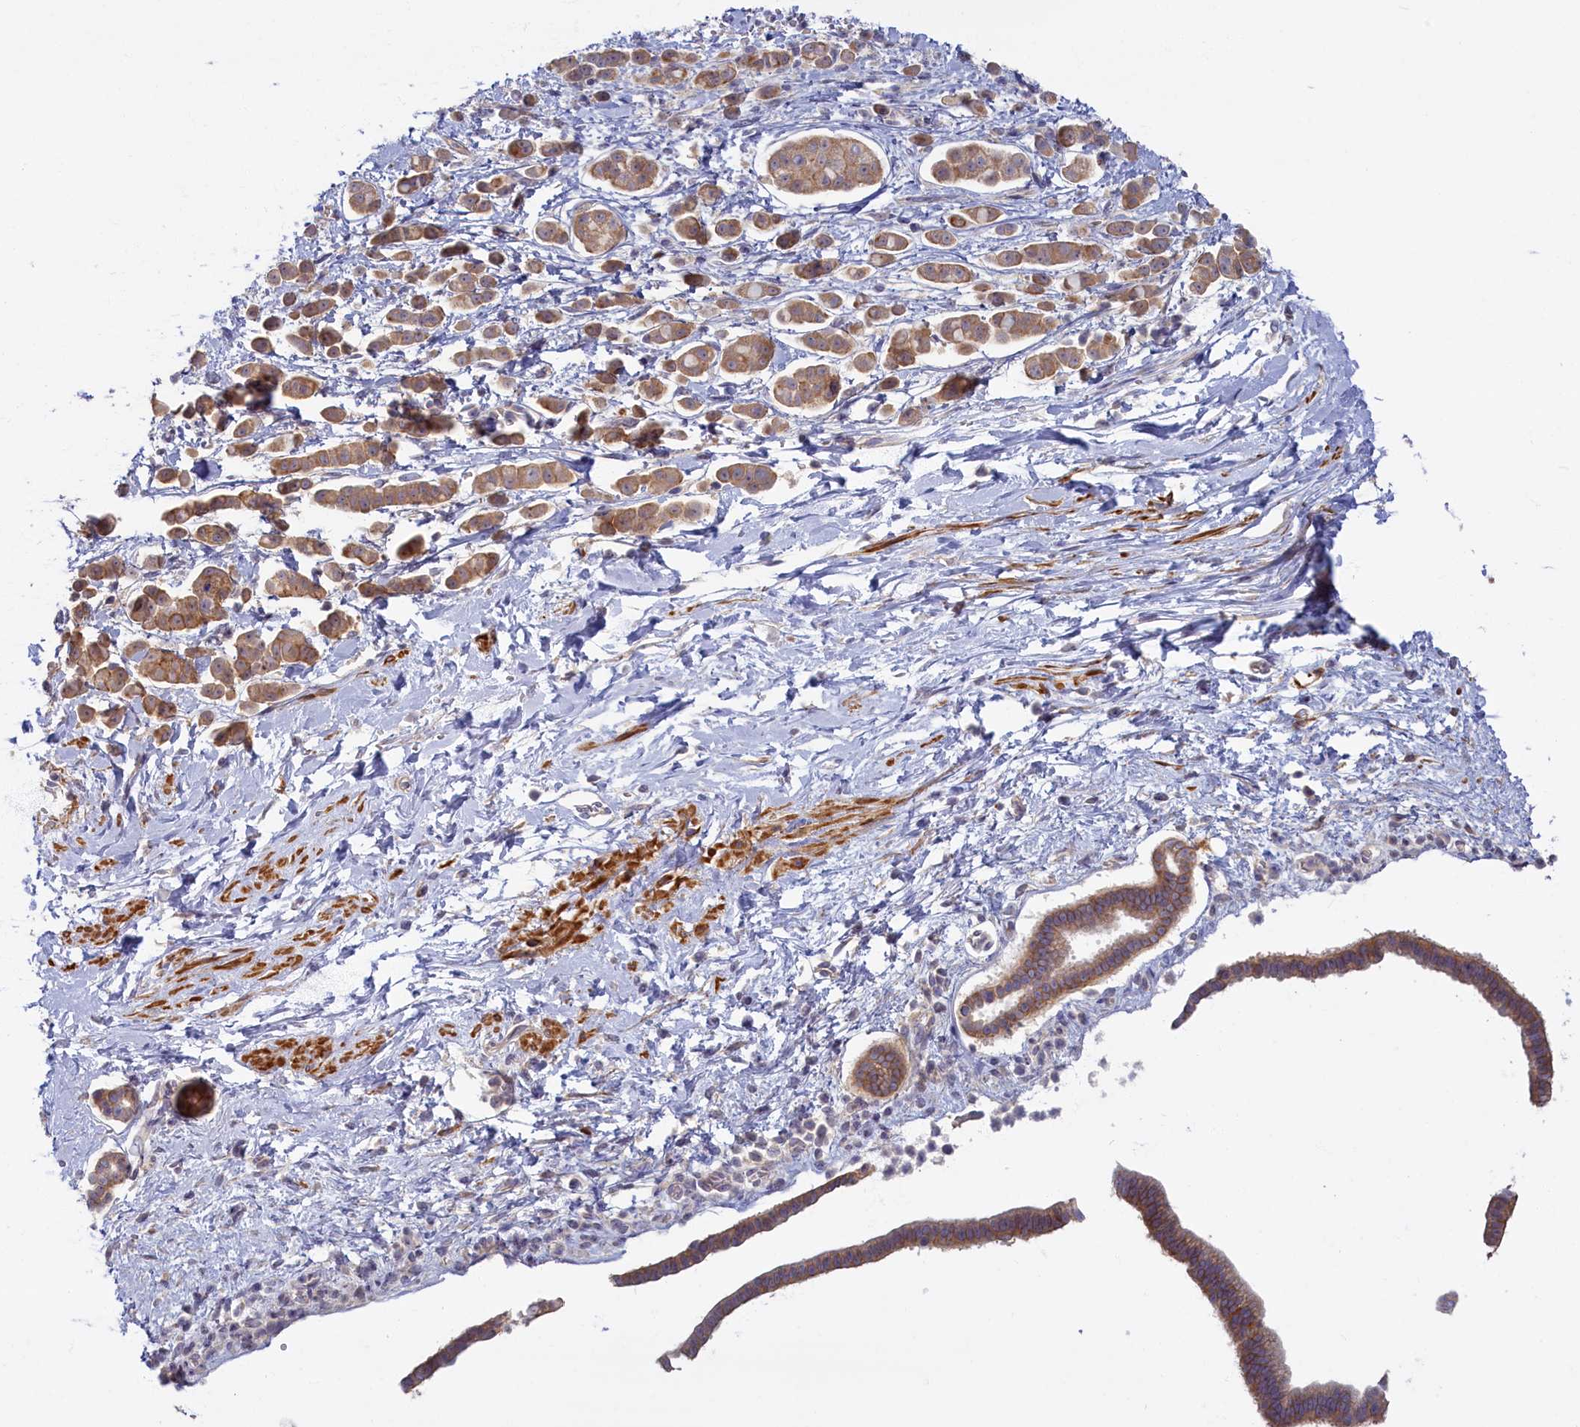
{"staining": {"intensity": "moderate", "quantity": ">75%", "location": "cytoplasmic/membranous"}, "tissue": "pancreatic cancer", "cell_type": "Tumor cells", "image_type": "cancer", "snomed": [{"axis": "morphology", "description": "Normal tissue, NOS"}, {"axis": "morphology", "description": "Adenocarcinoma, NOS"}, {"axis": "topography", "description": "Pancreas"}], "caption": "IHC histopathology image of pancreatic cancer stained for a protein (brown), which exhibits medium levels of moderate cytoplasmic/membranous expression in approximately >75% of tumor cells.", "gene": "TRPM4", "patient": {"sex": "female", "age": 64}}